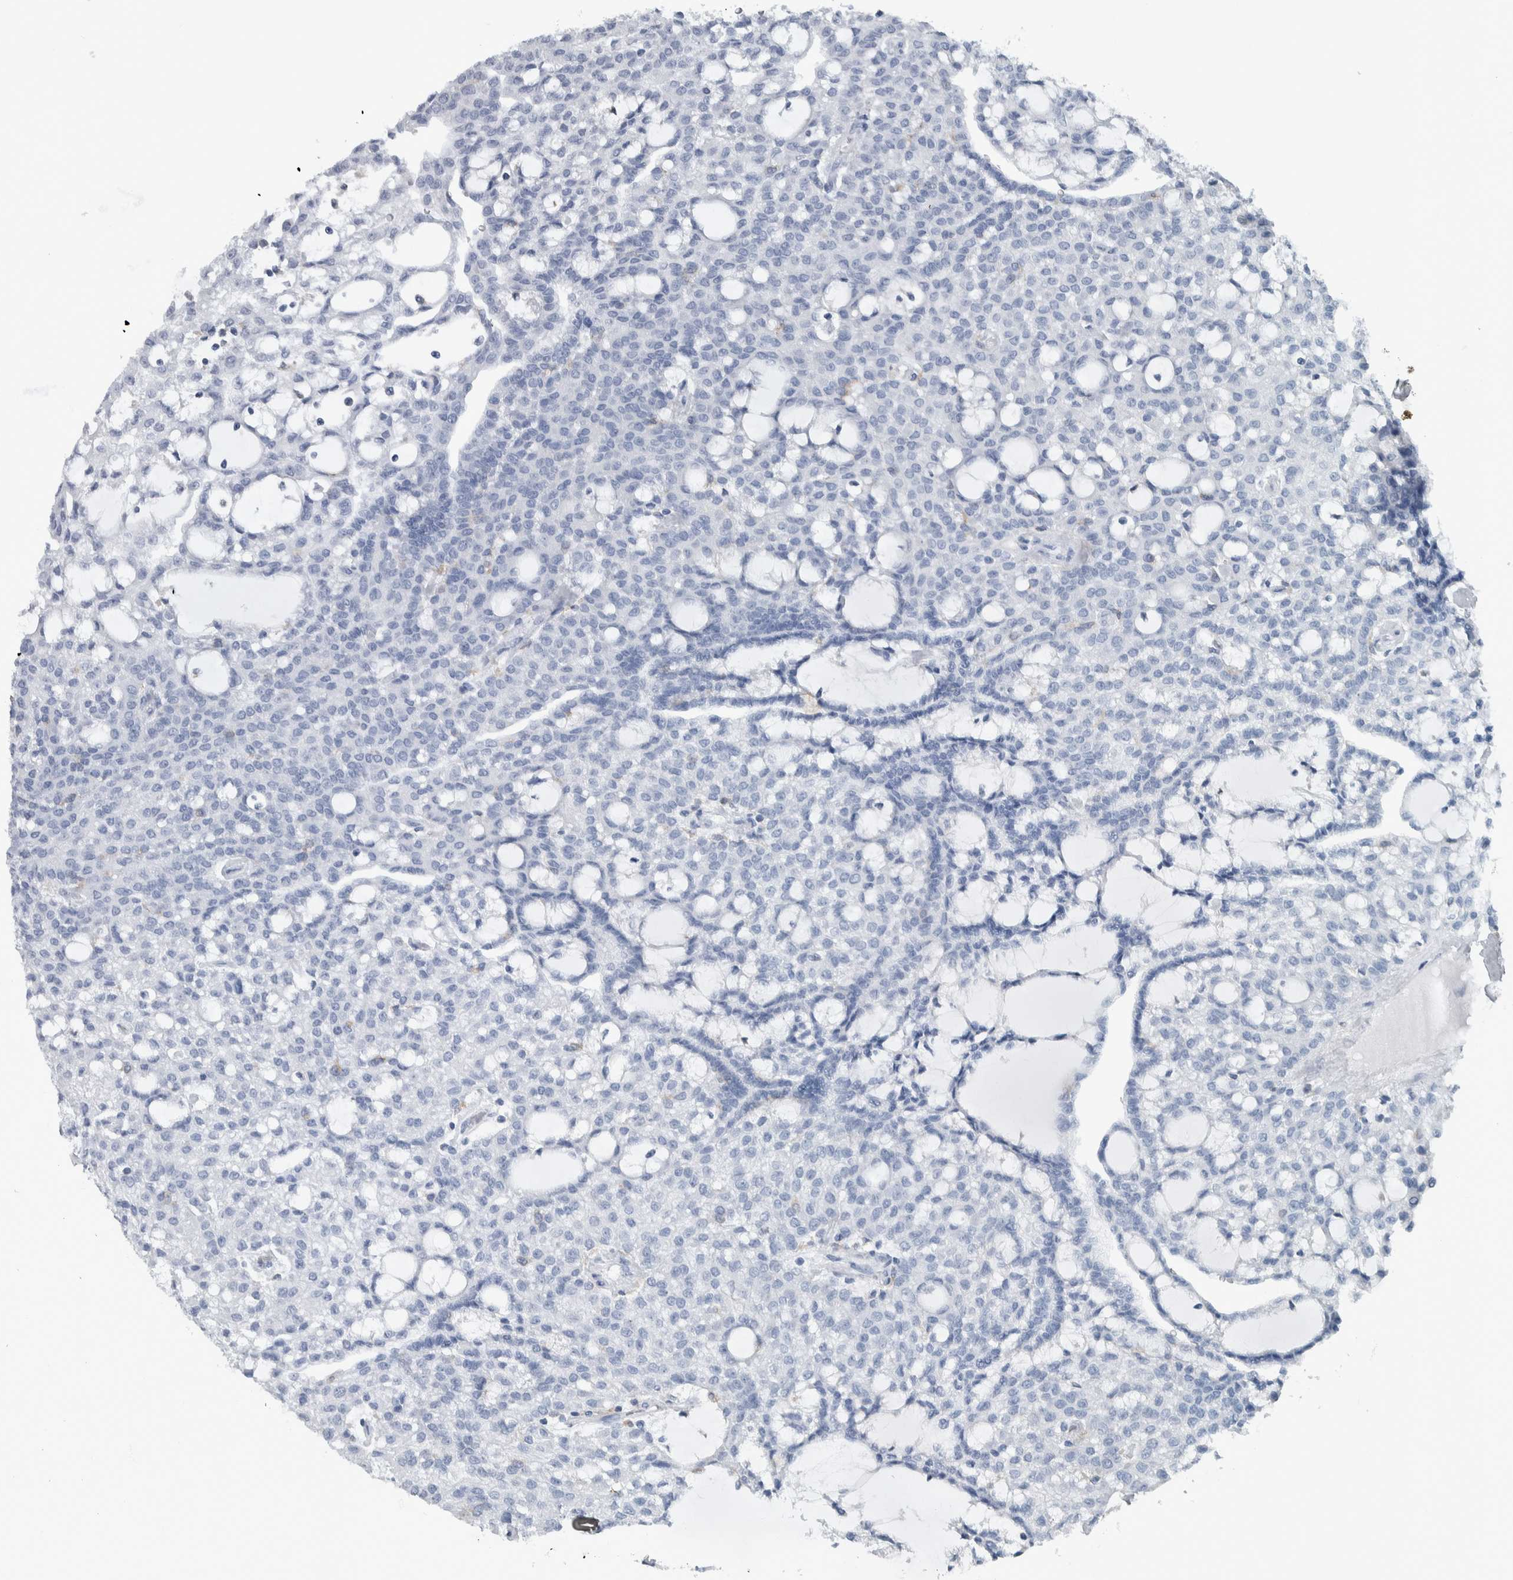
{"staining": {"intensity": "negative", "quantity": "none", "location": "none"}, "tissue": "renal cancer", "cell_type": "Tumor cells", "image_type": "cancer", "snomed": [{"axis": "morphology", "description": "Adenocarcinoma, NOS"}, {"axis": "topography", "description": "Kidney"}], "caption": "Tumor cells show no significant staining in renal cancer (adenocarcinoma).", "gene": "SKAP2", "patient": {"sex": "male", "age": 63}}